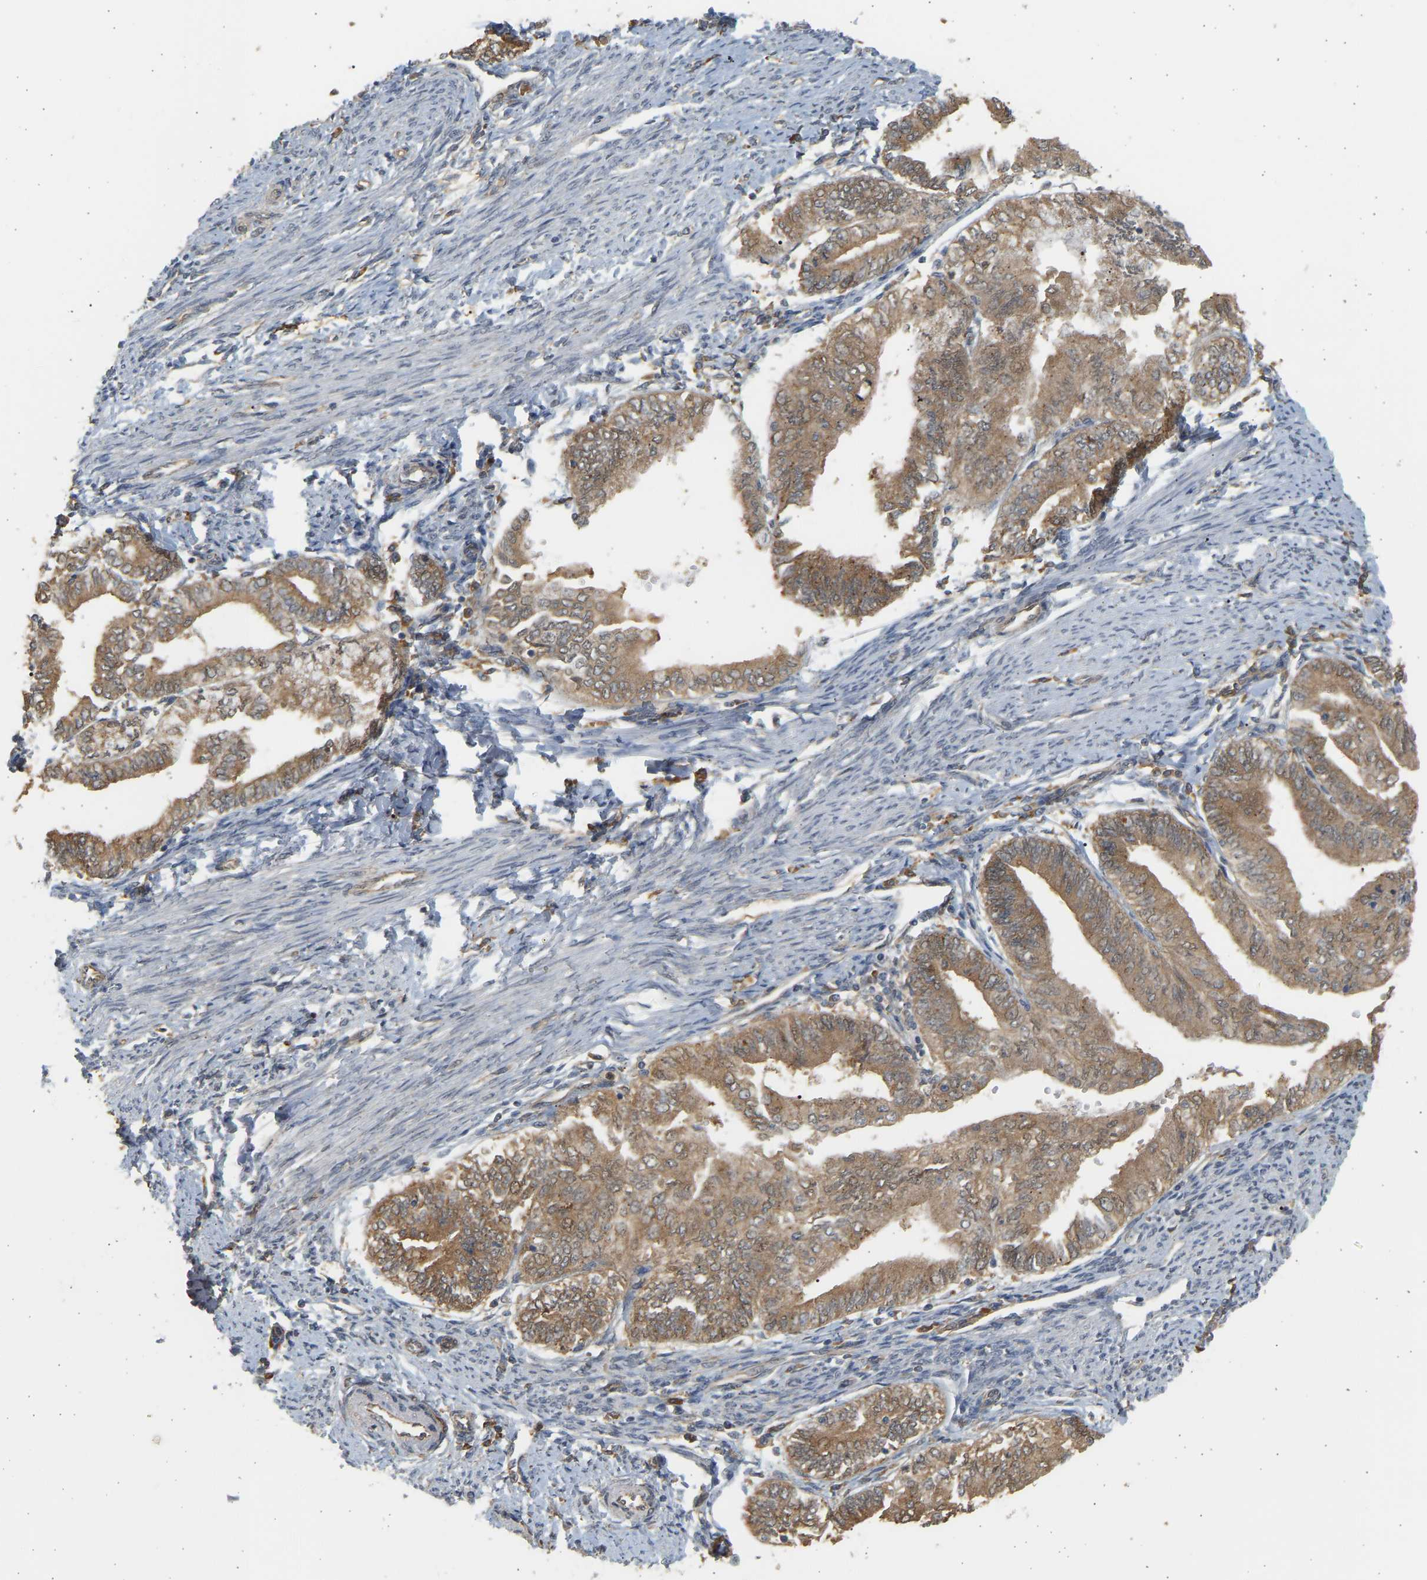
{"staining": {"intensity": "moderate", "quantity": ">75%", "location": "cytoplasmic/membranous,nuclear"}, "tissue": "endometrial cancer", "cell_type": "Tumor cells", "image_type": "cancer", "snomed": [{"axis": "morphology", "description": "Adenocarcinoma, NOS"}, {"axis": "topography", "description": "Endometrium"}], "caption": "Immunohistochemistry micrograph of neoplastic tissue: endometrial cancer stained using immunohistochemistry (IHC) reveals medium levels of moderate protein expression localized specifically in the cytoplasmic/membranous and nuclear of tumor cells, appearing as a cytoplasmic/membranous and nuclear brown color.", "gene": "B4GALT6", "patient": {"sex": "female", "age": 66}}